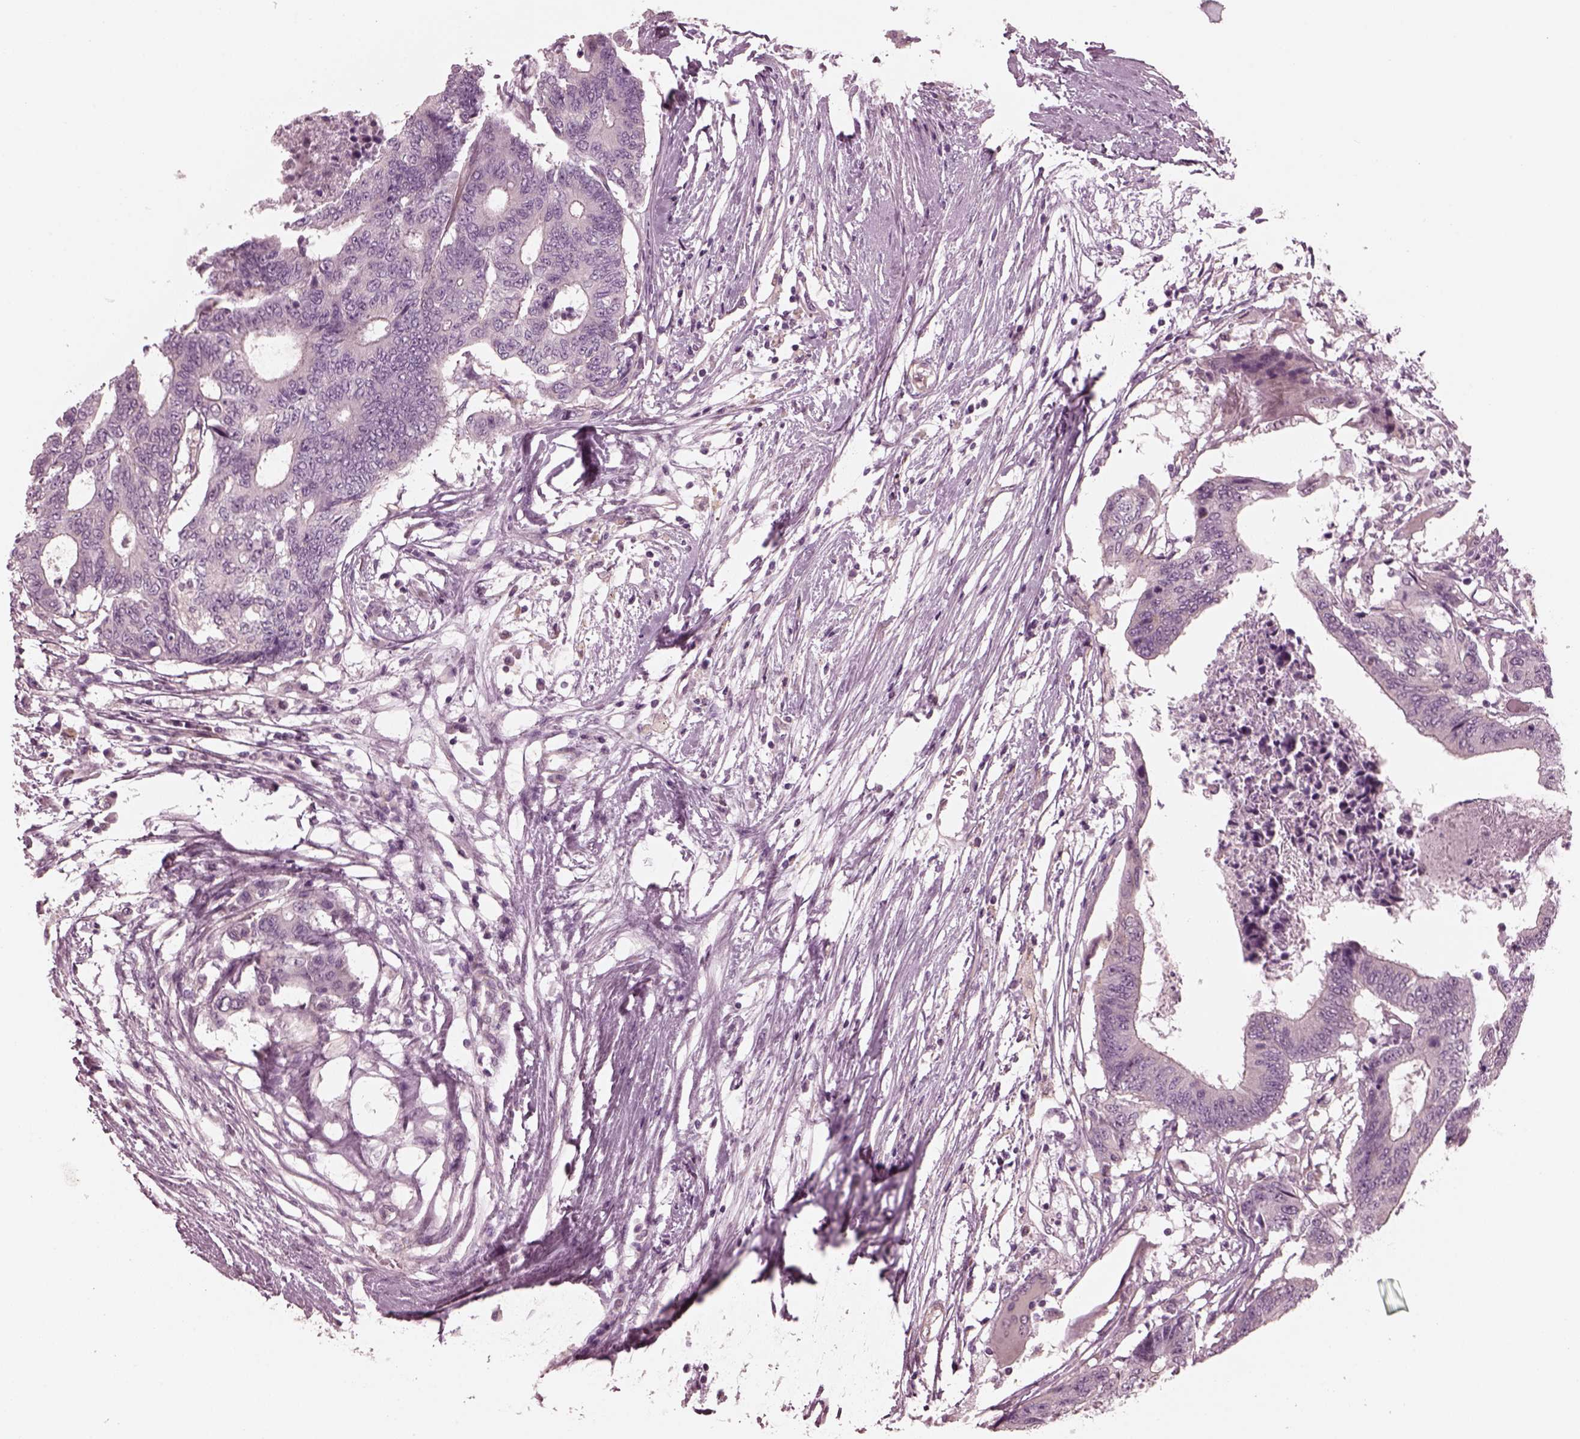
{"staining": {"intensity": "negative", "quantity": "none", "location": "none"}, "tissue": "colorectal cancer", "cell_type": "Tumor cells", "image_type": "cancer", "snomed": [{"axis": "morphology", "description": "Adenocarcinoma, NOS"}, {"axis": "topography", "description": "Colon"}], "caption": "This is a image of immunohistochemistry staining of adenocarcinoma (colorectal), which shows no expression in tumor cells. (DAB immunohistochemistry (IHC), high magnification).", "gene": "KIF6", "patient": {"sex": "female", "age": 48}}